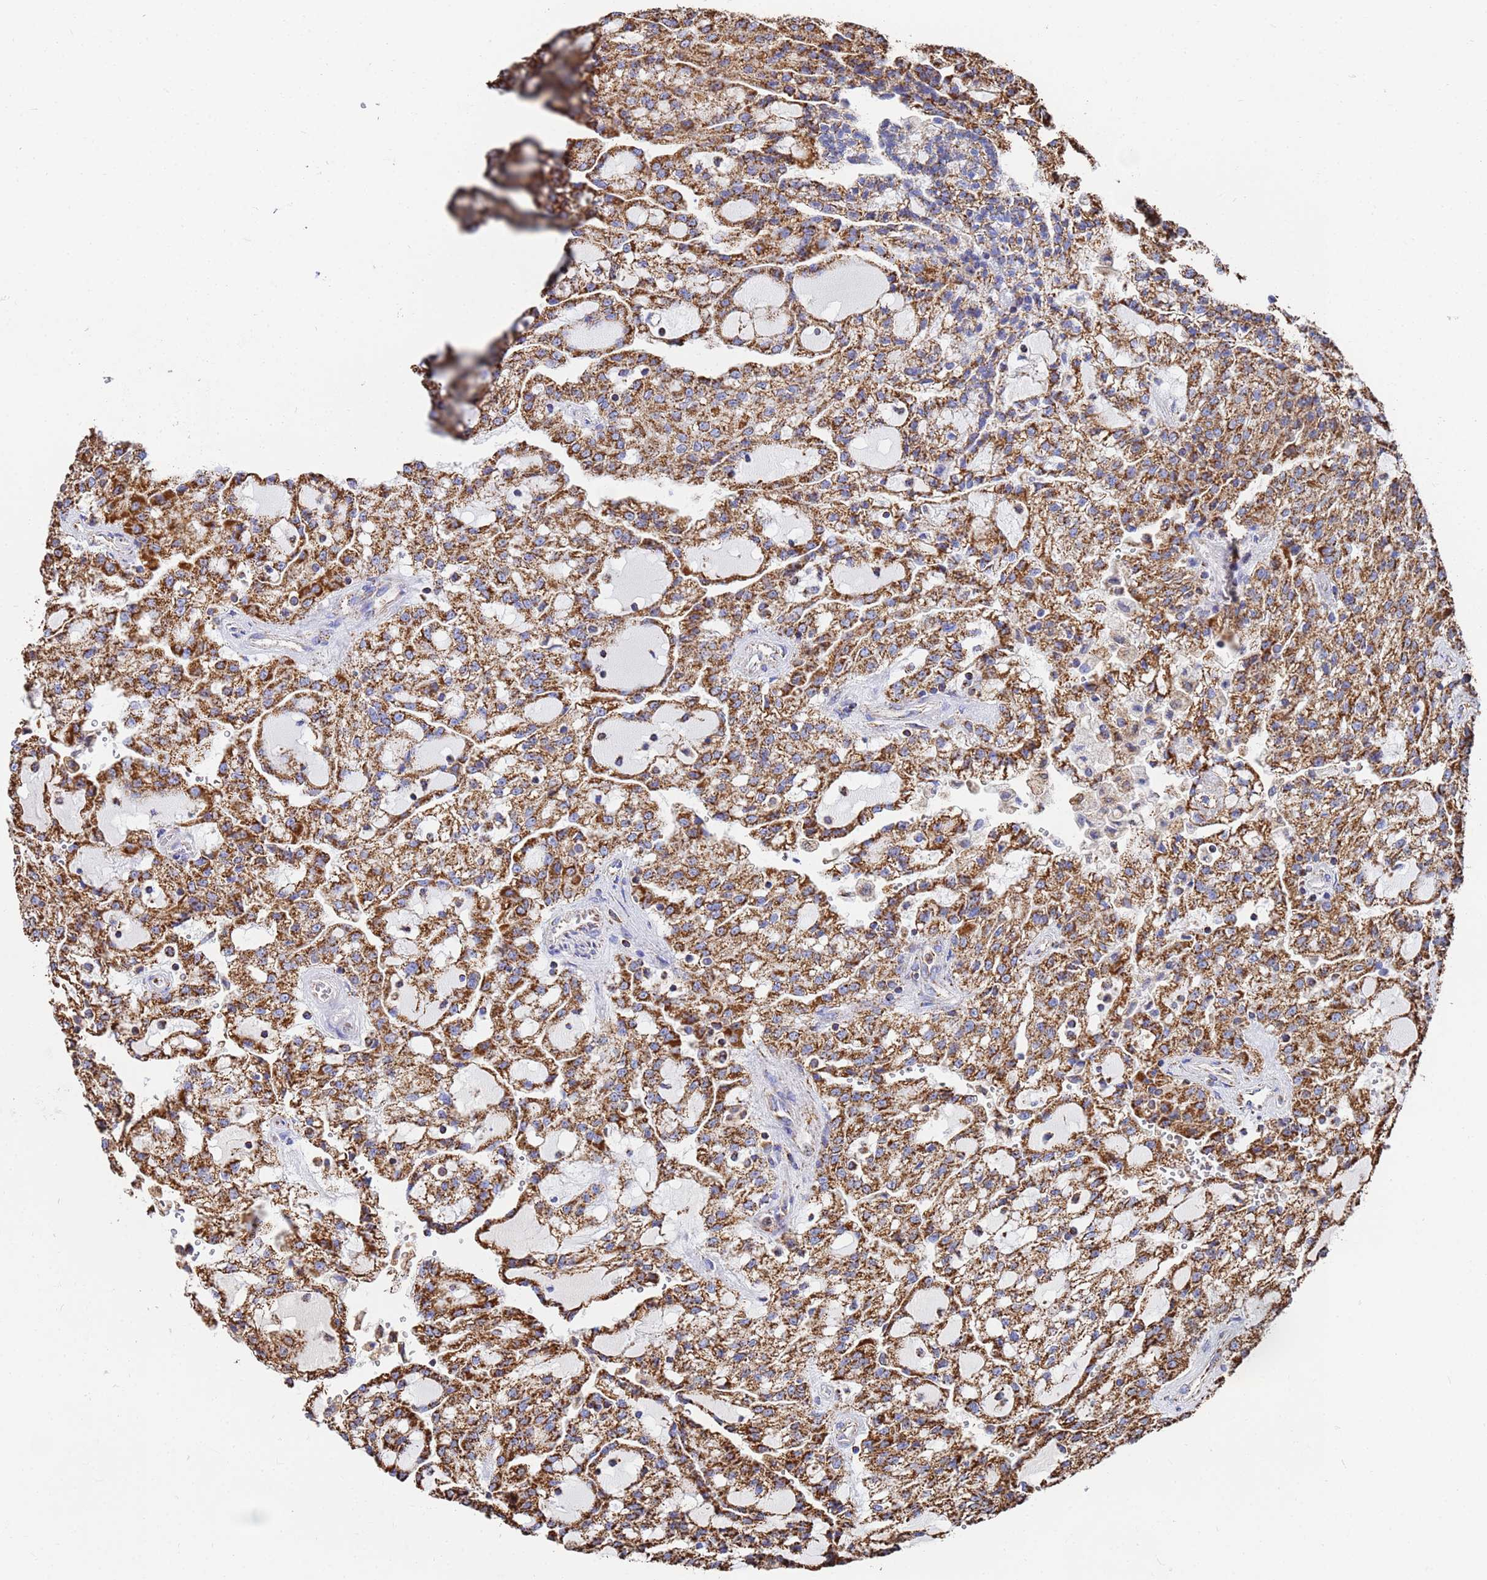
{"staining": {"intensity": "strong", "quantity": ">75%", "location": "cytoplasmic/membranous"}, "tissue": "renal cancer", "cell_type": "Tumor cells", "image_type": "cancer", "snomed": [{"axis": "morphology", "description": "Adenocarcinoma, NOS"}, {"axis": "topography", "description": "Kidney"}], "caption": "Tumor cells exhibit high levels of strong cytoplasmic/membranous positivity in about >75% of cells in human renal cancer (adenocarcinoma).", "gene": "GLUD1", "patient": {"sex": "male", "age": 63}}